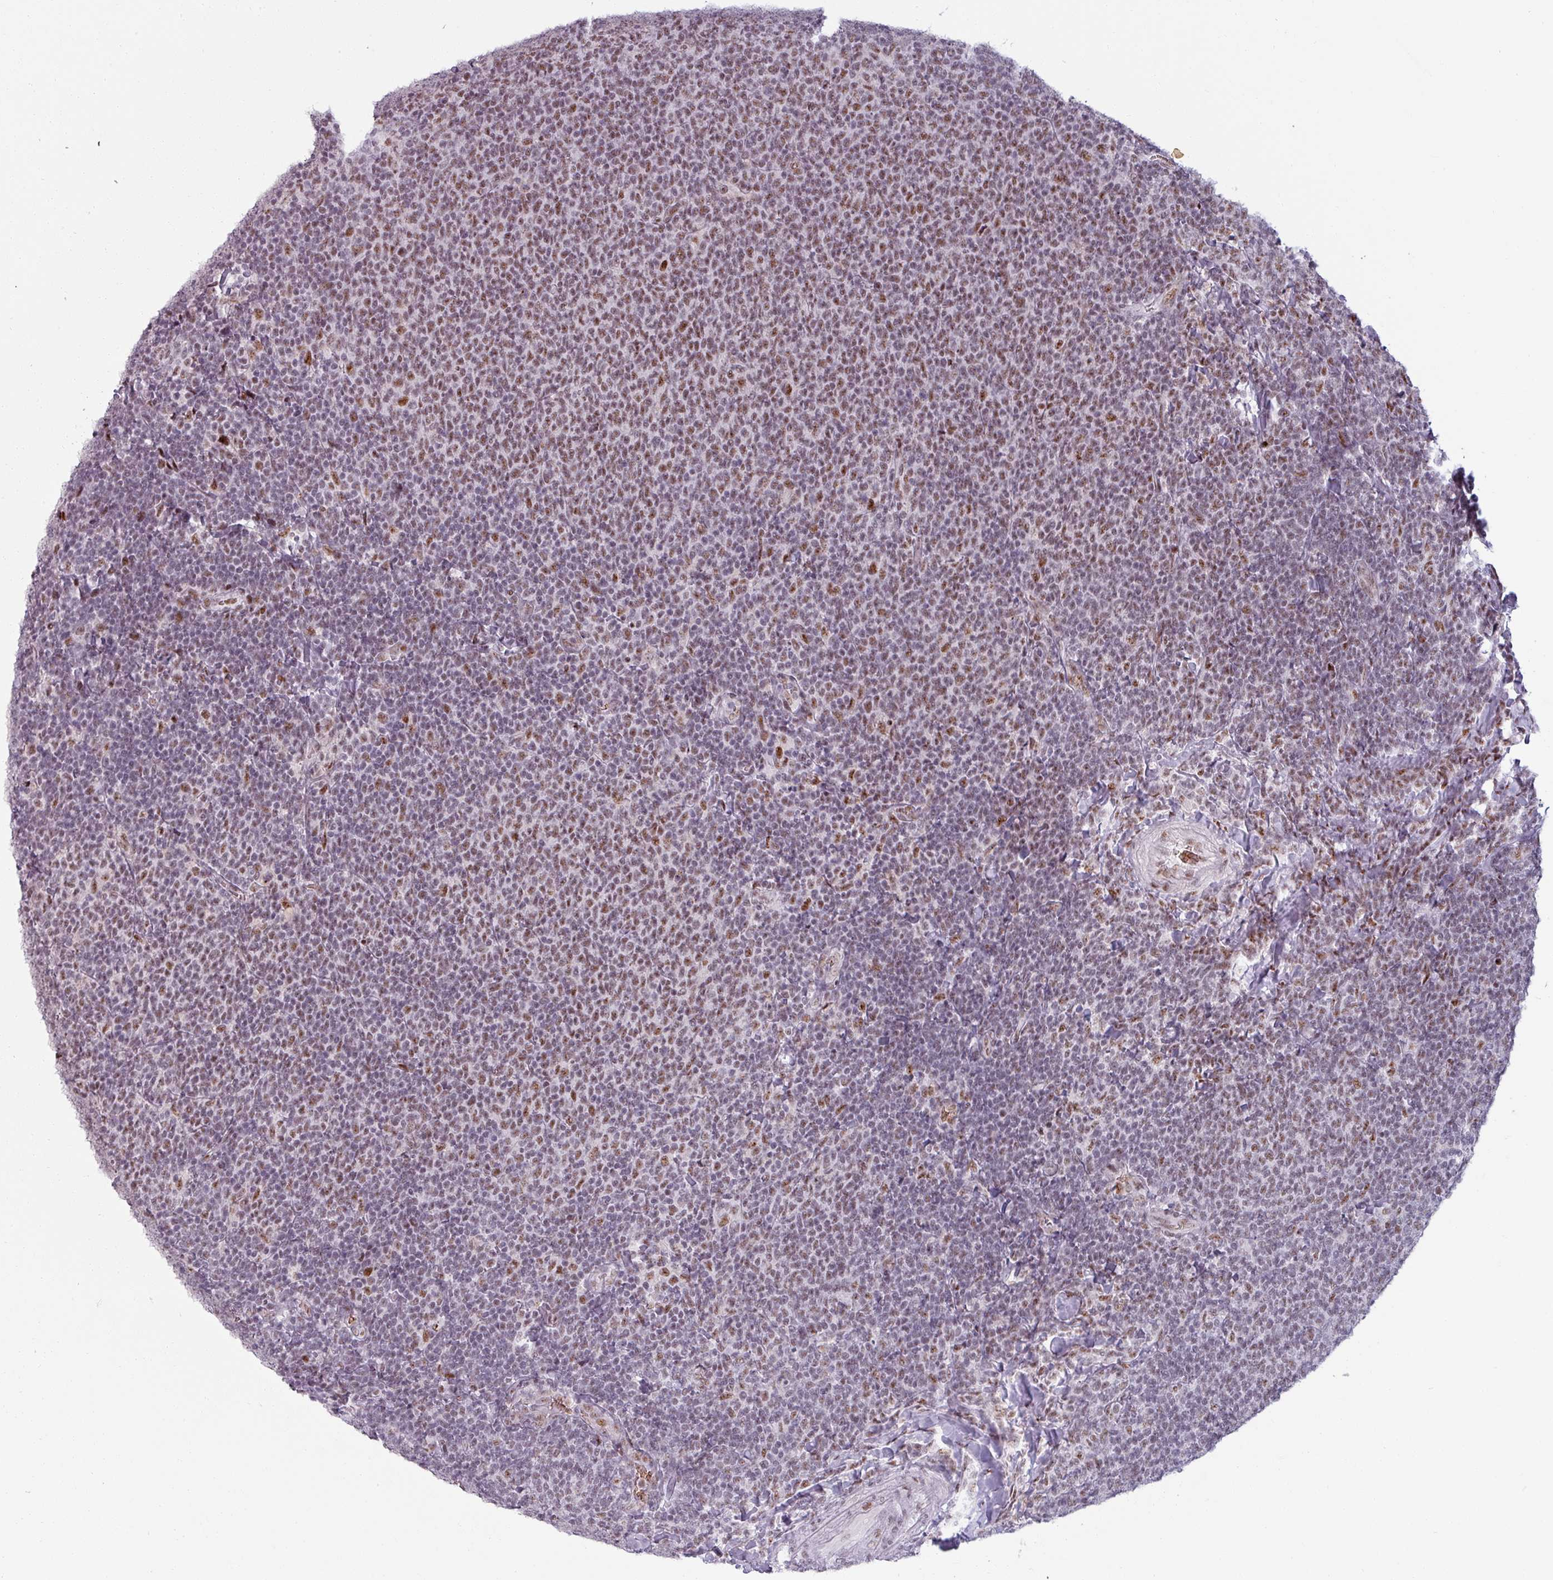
{"staining": {"intensity": "moderate", "quantity": "25%-75%", "location": "nuclear"}, "tissue": "lymphoma", "cell_type": "Tumor cells", "image_type": "cancer", "snomed": [{"axis": "morphology", "description": "Malignant lymphoma, non-Hodgkin's type, Low grade"}, {"axis": "topography", "description": "Lymph node"}], "caption": "Brown immunohistochemical staining in lymphoma reveals moderate nuclear expression in approximately 25%-75% of tumor cells. The protein is stained brown, and the nuclei are stained in blue (DAB IHC with brightfield microscopy, high magnification).", "gene": "NCOR1", "patient": {"sex": "male", "age": 52}}